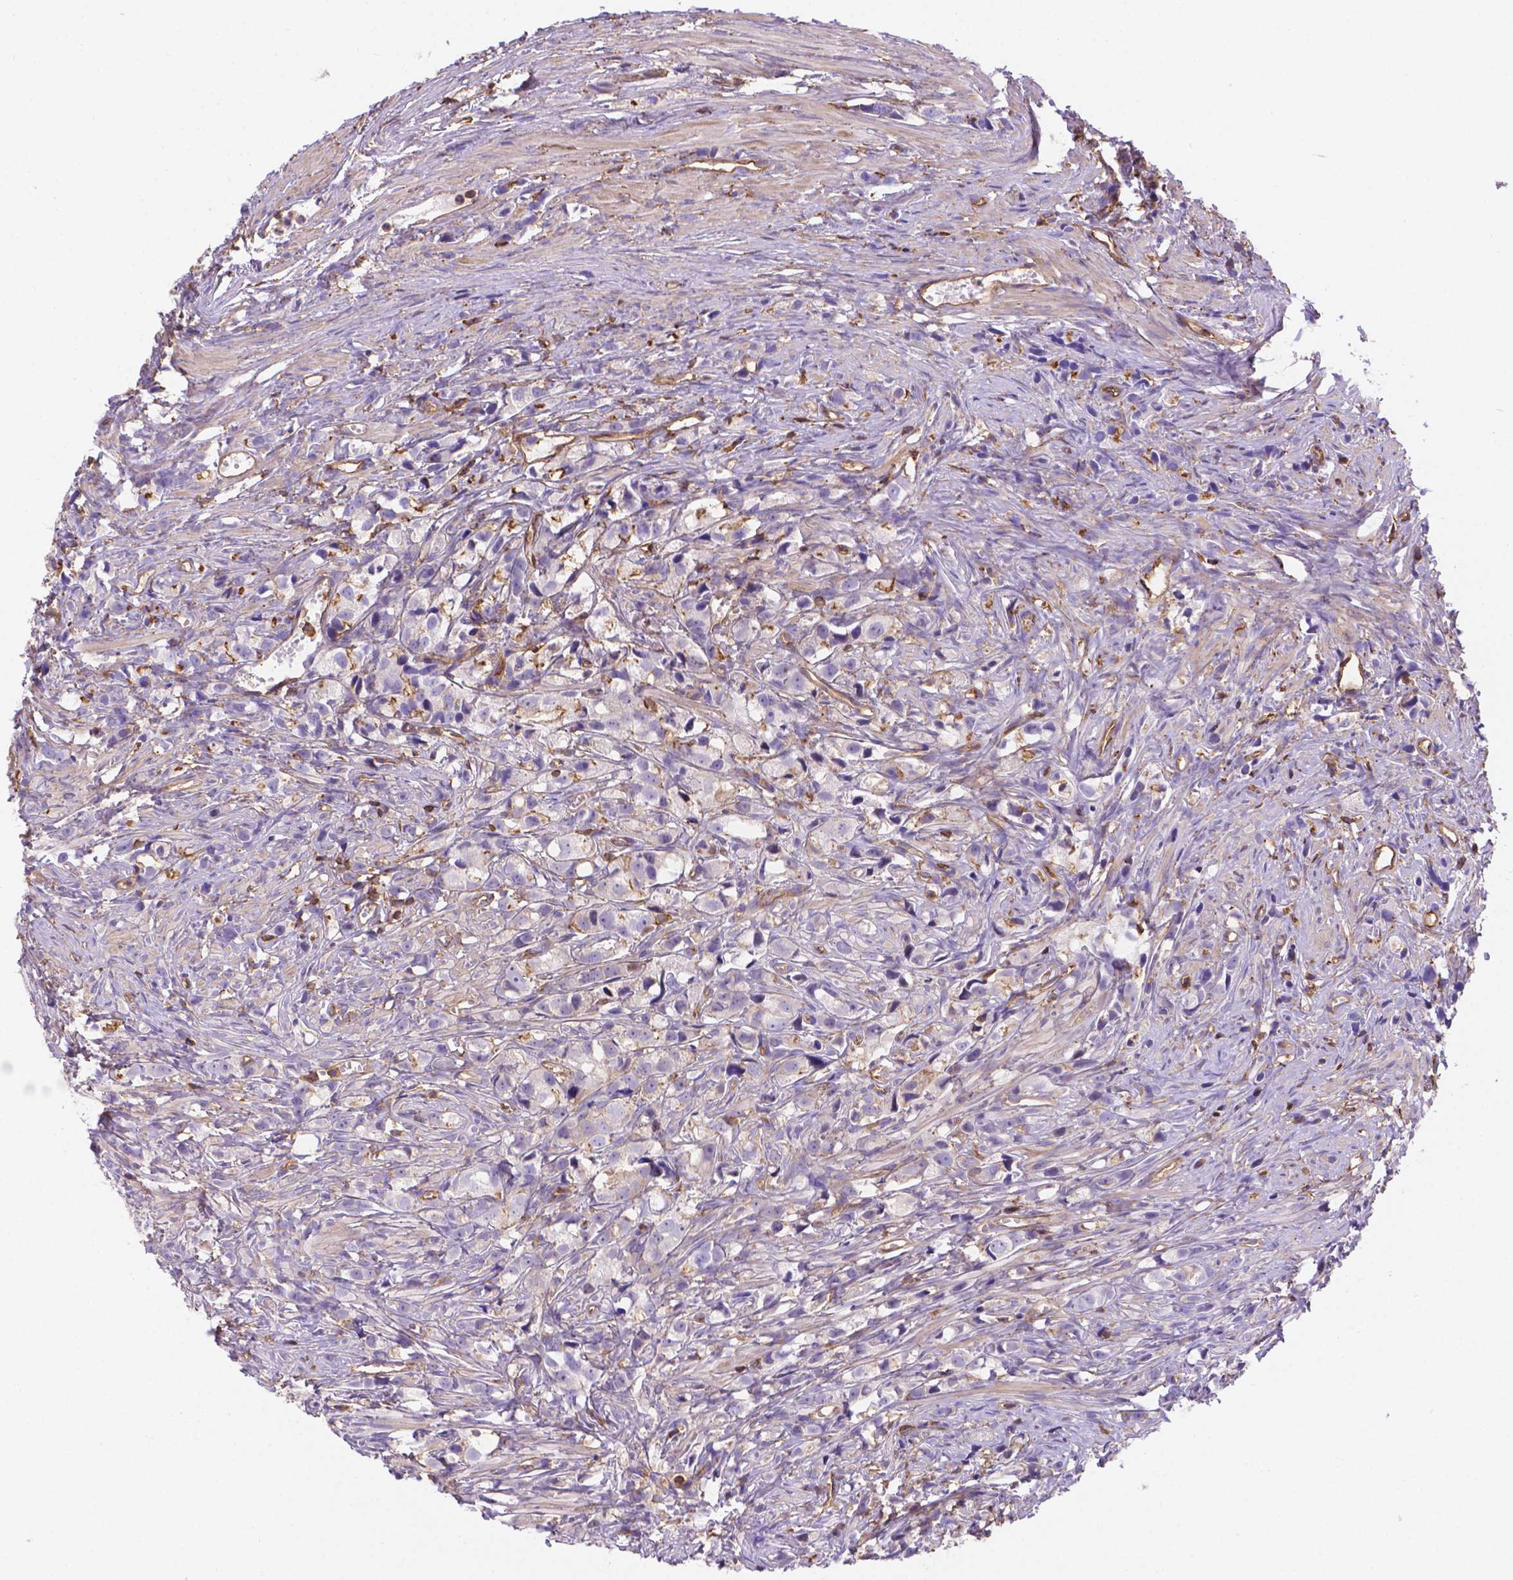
{"staining": {"intensity": "negative", "quantity": "none", "location": "none"}, "tissue": "prostate cancer", "cell_type": "Tumor cells", "image_type": "cancer", "snomed": [{"axis": "morphology", "description": "Adenocarcinoma, High grade"}, {"axis": "topography", "description": "Prostate"}], "caption": "DAB (3,3'-diaminobenzidine) immunohistochemical staining of human prostate high-grade adenocarcinoma reveals no significant expression in tumor cells.", "gene": "DMWD", "patient": {"sex": "male", "age": 75}}